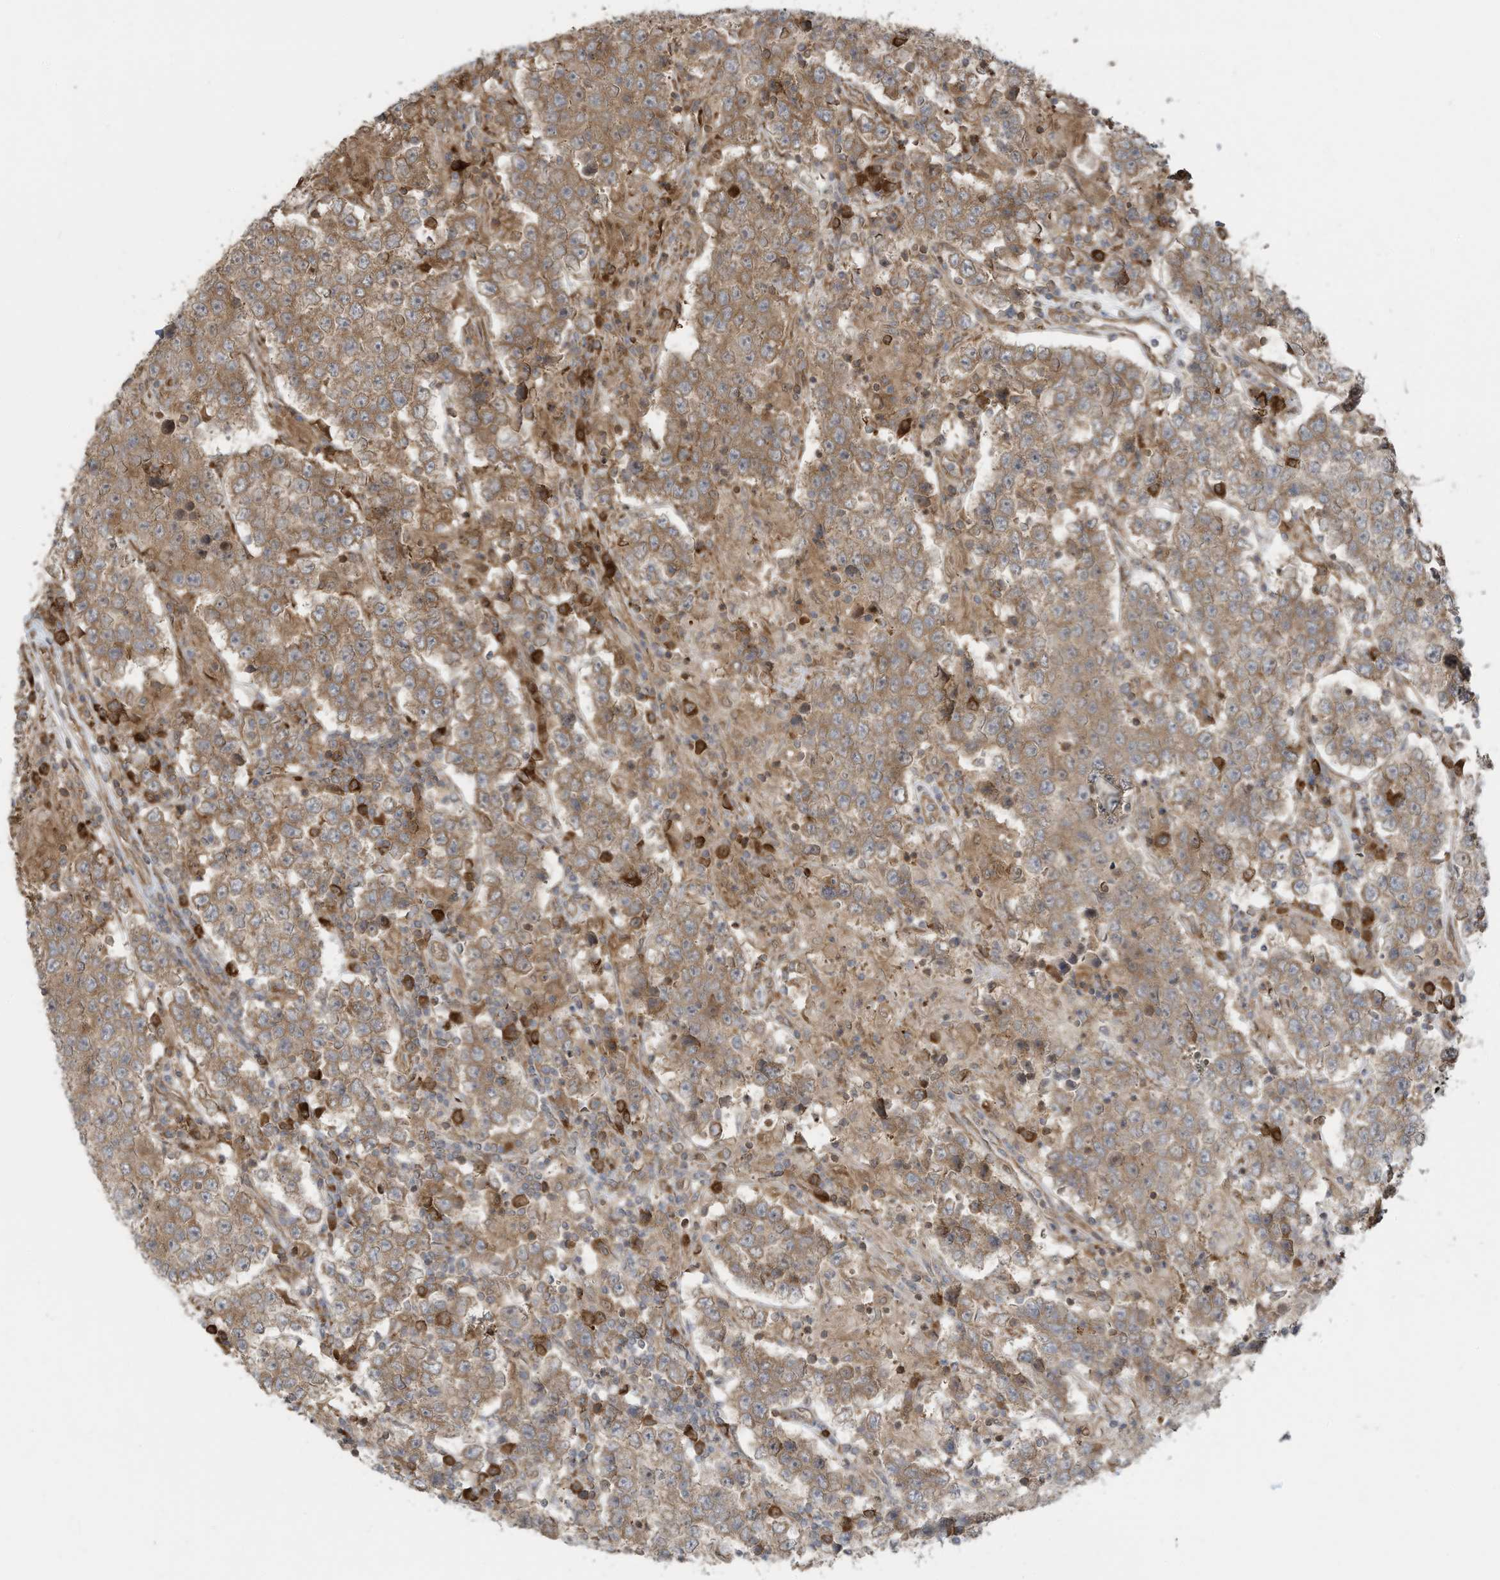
{"staining": {"intensity": "moderate", "quantity": ">75%", "location": "cytoplasmic/membranous"}, "tissue": "testis cancer", "cell_type": "Tumor cells", "image_type": "cancer", "snomed": [{"axis": "morphology", "description": "Normal tissue, NOS"}, {"axis": "morphology", "description": "Urothelial carcinoma, High grade"}, {"axis": "morphology", "description": "Seminoma, NOS"}, {"axis": "morphology", "description": "Carcinoma, Embryonal, NOS"}, {"axis": "topography", "description": "Urinary bladder"}, {"axis": "topography", "description": "Testis"}], "caption": "High-grade urothelial carcinoma (testis) stained with DAB (3,3'-diaminobenzidine) IHC shows medium levels of moderate cytoplasmic/membranous positivity in approximately >75% of tumor cells.", "gene": "USE1", "patient": {"sex": "male", "age": 41}}